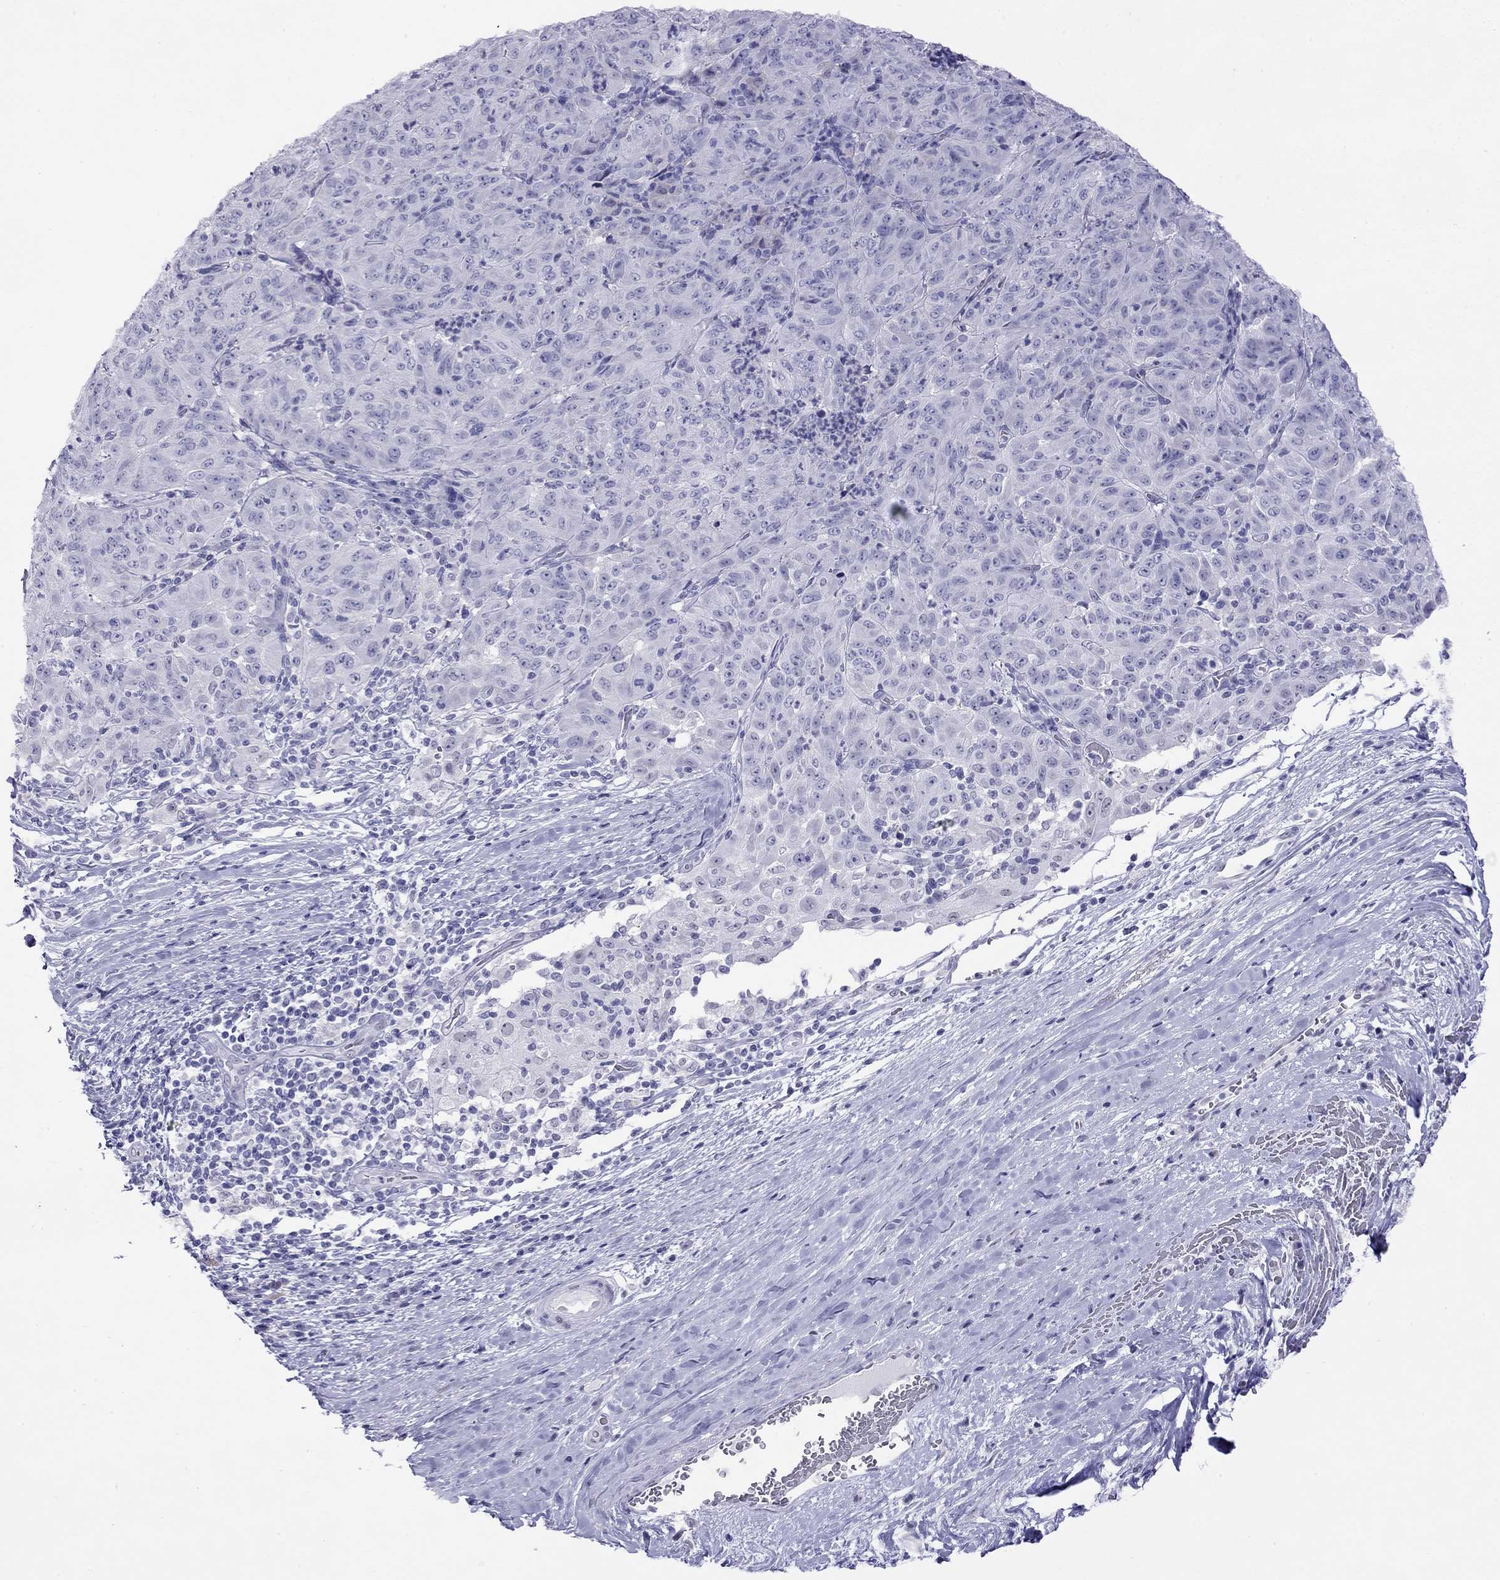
{"staining": {"intensity": "negative", "quantity": "none", "location": "none"}, "tissue": "pancreatic cancer", "cell_type": "Tumor cells", "image_type": "cancer", "snomed": [{"axis": "morphology", "description": "Adenocarcinoma, NOS"}, {"axis": "topography", "description": "Pancreas"}], "caption": "High power microscopy histopathology image of an immunohistochemistry histopathology image of adenocarcinoma (pancreatic), revealing no significant expression in tumor cells.", "gene": "SLC30A8", "patient": {"sex": "male", "age": 63}}